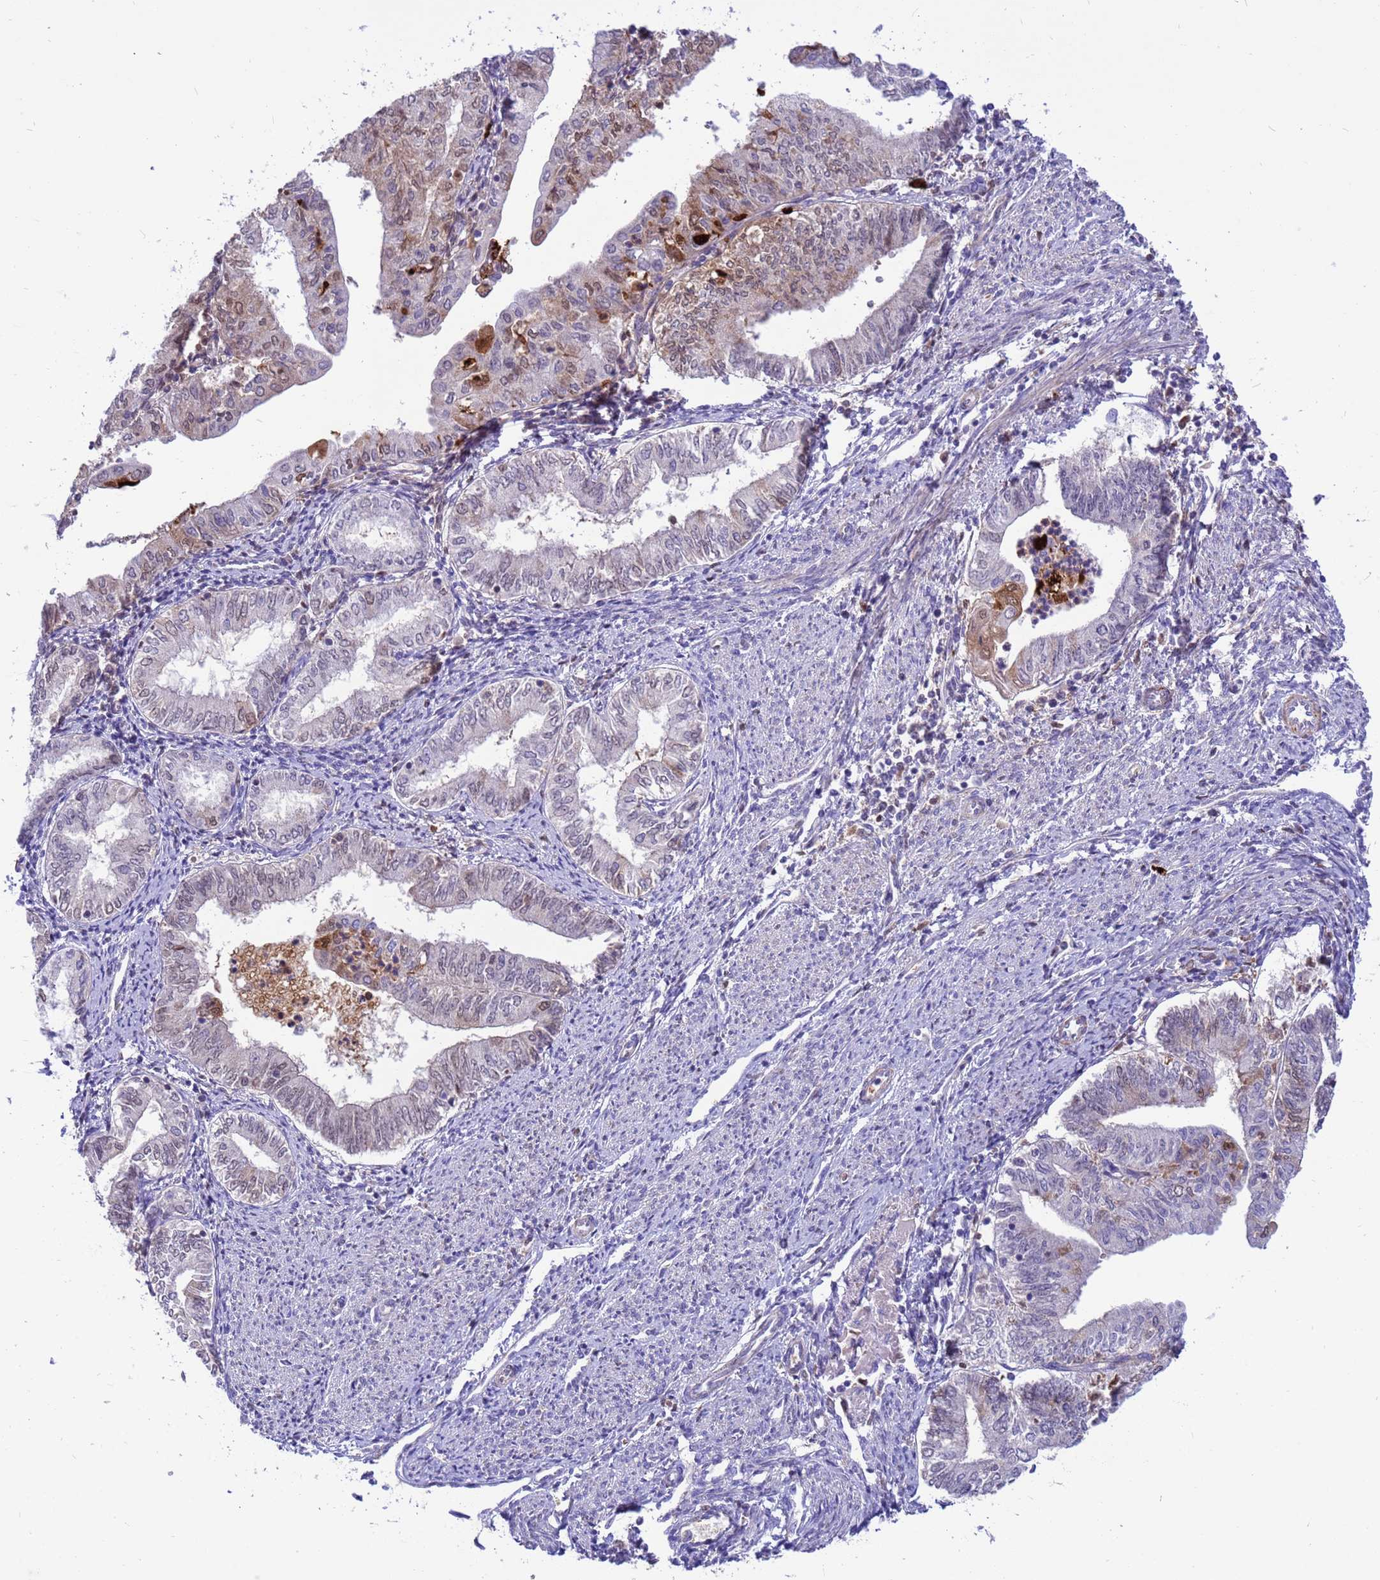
{"staining": {"intensity": "moderate", "quantity": "<25%", "location": "cytoplasmic/membranous,nuclear"}, "tissue": "endometrial cancer", "cell_type": "Tumor cells", "image_type": "cancer", "snomed": [{"axis": "morphology", "description": "Adenocarcinoma, NOS"}, {"axis": "topography", "description": "Endometrium"}], "caption": "Immunohistochemistry (IHC) of endometrial cancer (adenocarcinoma) exhibits low levels of moderate cytoplasmic/membranous and nuclear expression in about <25% of tumor cells.", "gene": "ORM1", "patient": {"sex": "female", "age": 66}}